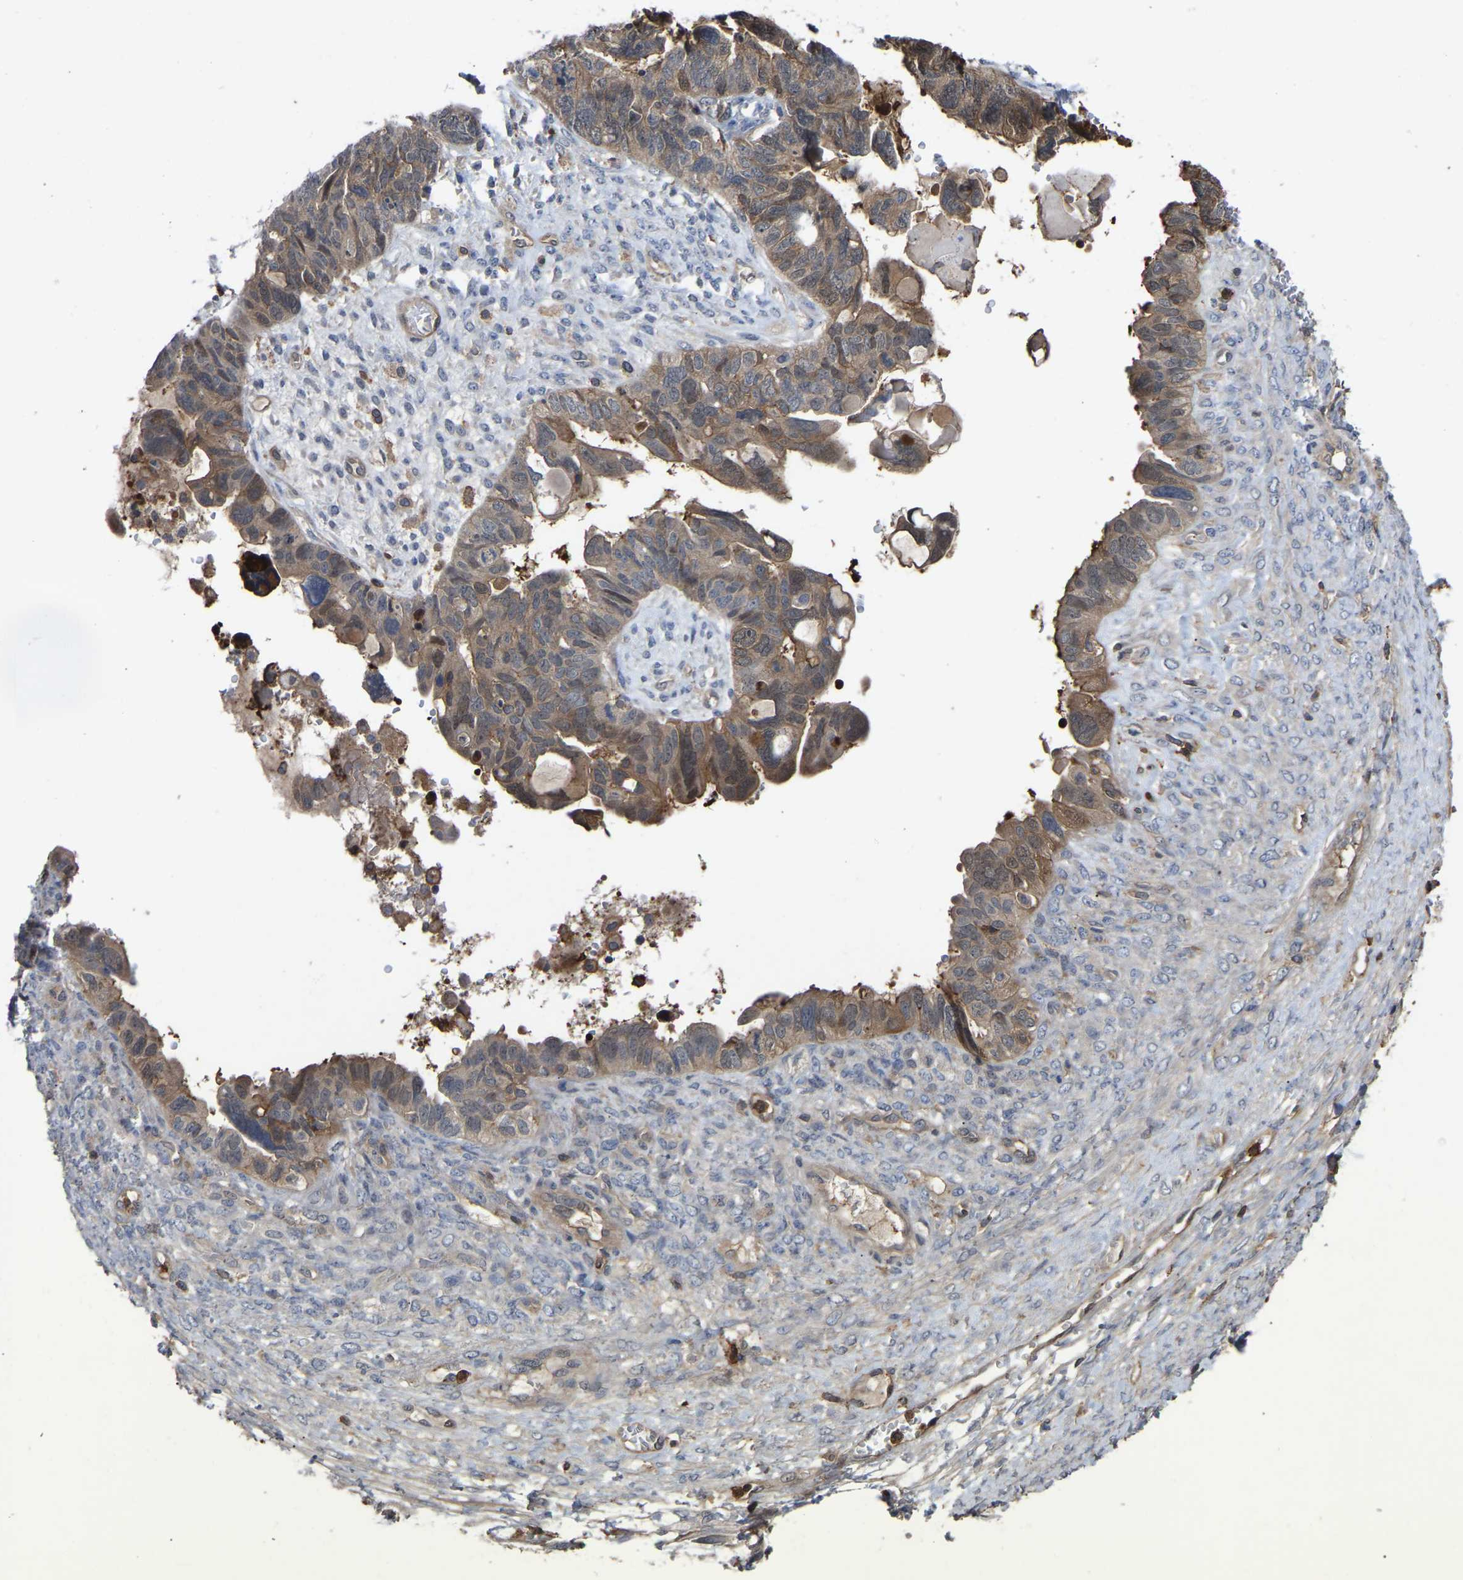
{"staining": {"intensity": "moderate", "quantity": ">75%", "location": "cytoplasmic/membranous"}, "tissue": "ovarian cancer", "cell_type": "Tumor cells", "image_type": "cancer", "snomed": [{"axis": "morphology", "description": "Cystadenocarcinoma, serous, NOS"}, {"axis": "topography", "description": "Ovary"}], "caption": "Ovarian cancer stained with IHC demonstrates moderate cytoplasmic/membranous staining in about >75% of tumor cells.", "gene": "CIT", "patient": {"sex": "female", "age": 79}}